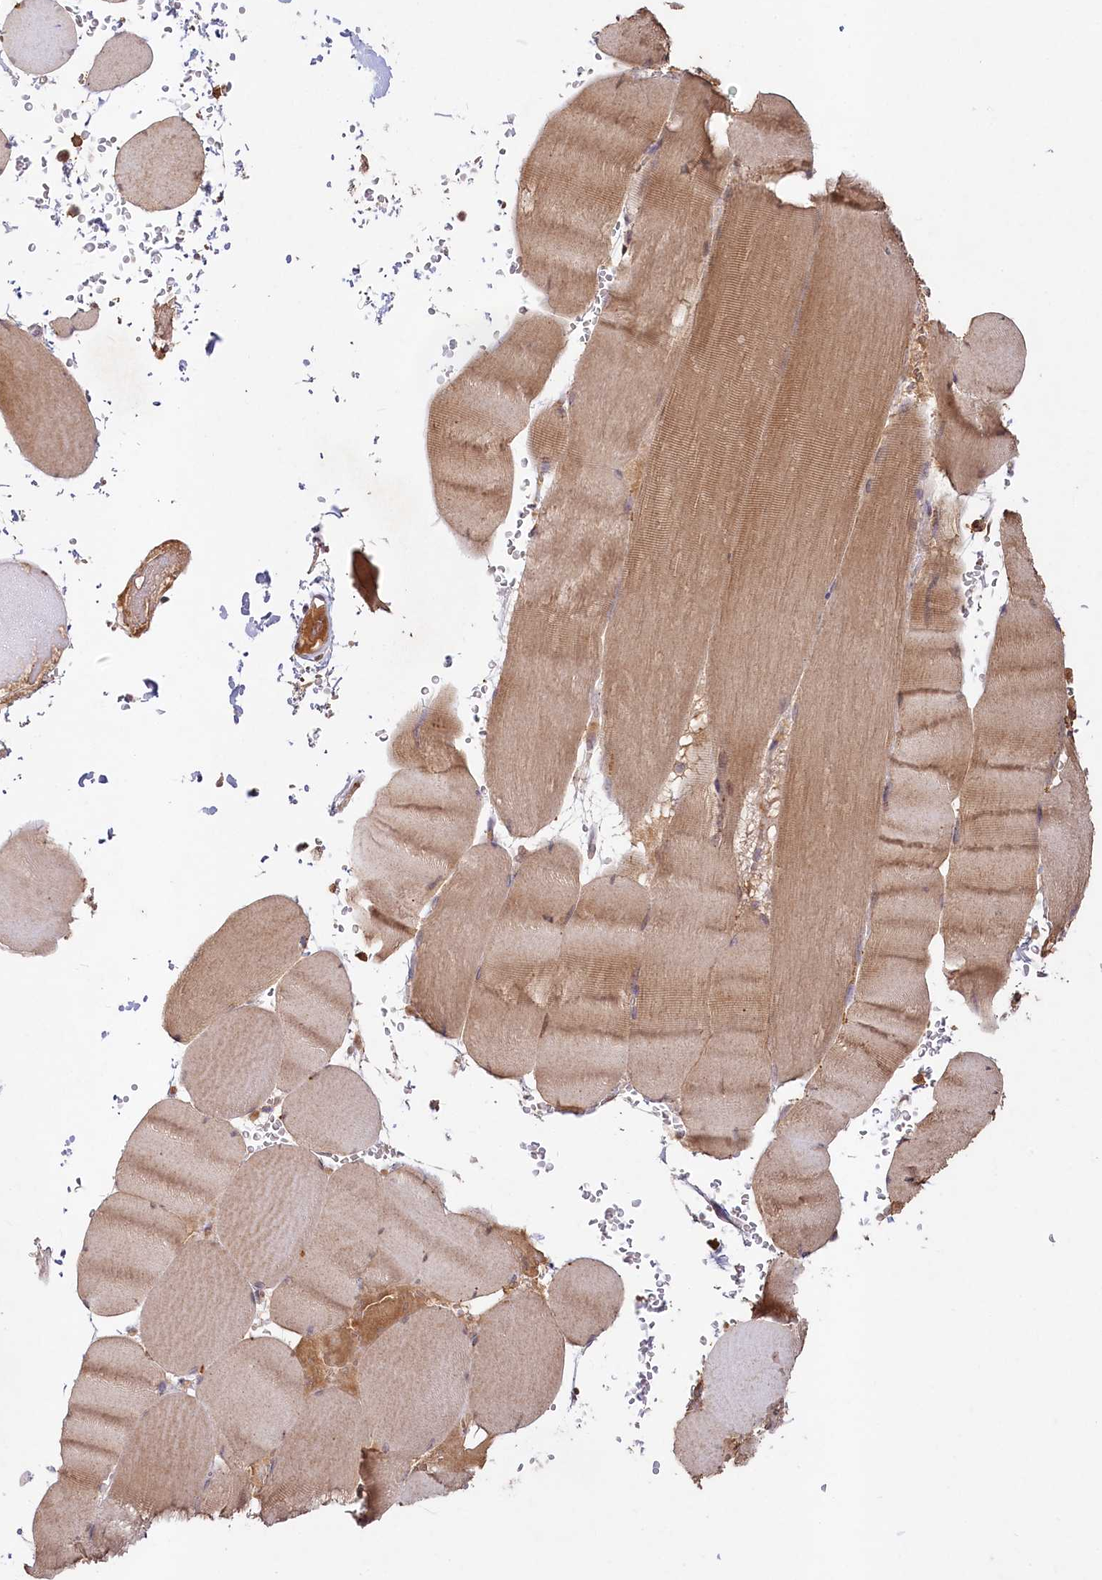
{"staining": {"intensity": "moderate", "quantity": ">75%", "location": "cytoplasmic/membranous"}, "tissue": "skeletal muscle", "cell_type": "Myocytes", "image_type": "normal", "snomed": [{"axis": "morphology", "description": "Normal tissue, NOS"}, {"axis": "topography", "description": "Skeletal muscle"}, {"axis": "topography", "description": "Head-Neck"}], "caption": "Immunohistochemistry (IHC) (DAB (3,3'-diaminobenzidine)) staining of unremarkable human skeletal muscle reveals moderate cytoplasmic/membranous protein expression in approximately >75% of myocytes. (IHC, brightfield microscopy, high magnification).", "gene": "IRAK1BP1", "patient": {"sex": "male", "age": 66}}